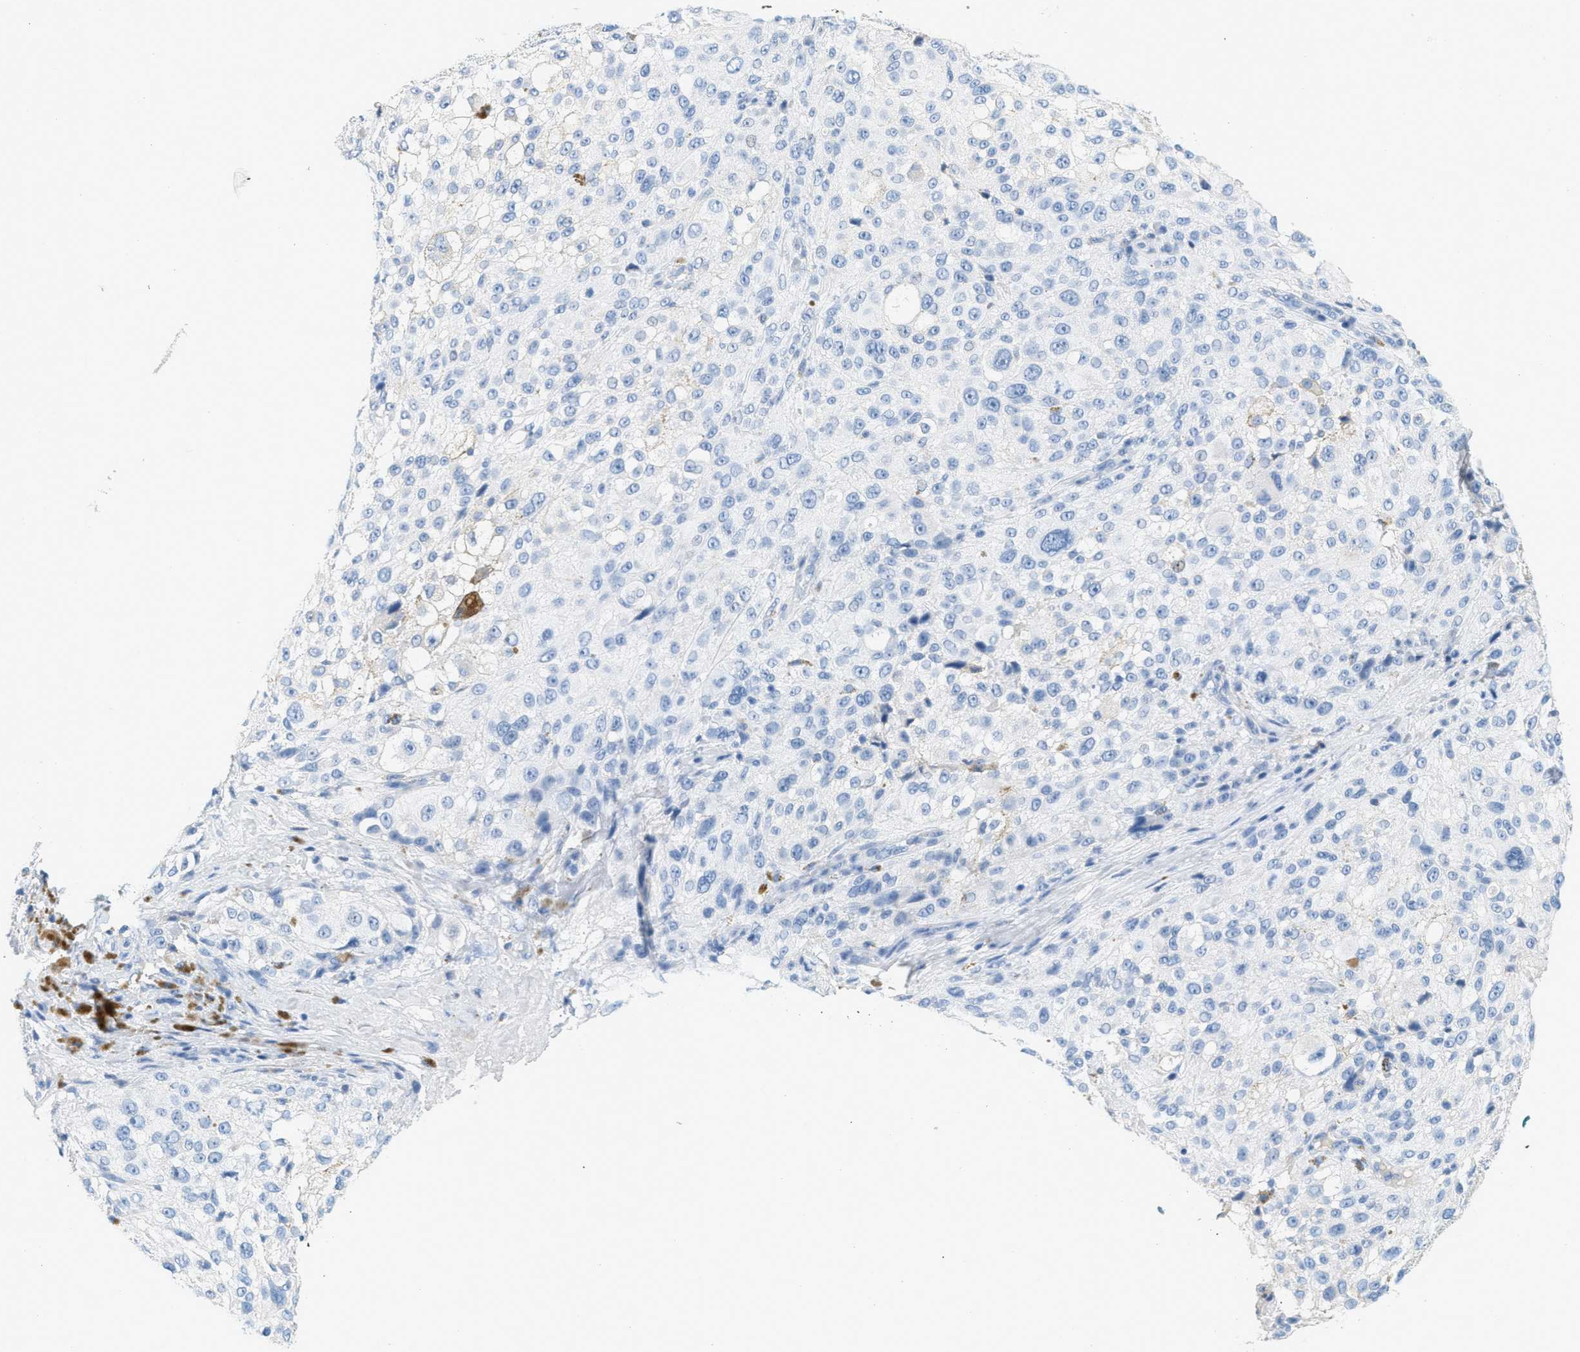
{"staining": {"intensity": "negative", "quantity": "none", "location": "none"}, "tissue": "melanoma", "cell_type": "Tumor cells", "image_type": "cancer", "snomed": [{"axis": "morphology", "description": "Necrosis, NOS"}, {"axis": "morphology", "description": "Malignant melanoma, NOS"}, {"axis": "topography", "description": "Skin"}], "caption": "Immunohistochemistry (IHC) histopathology image of neoplastic tissue: malignant melanoma stained with DAB (3,3'-diaminobenzidine) exhibits no significant protein expression in tumor cells. (DAB immunohistochemistry visualized using brightfield microscopy, high magnification).", "gene": "LCN2", "patient": {"sex": "female", "age": 87}}